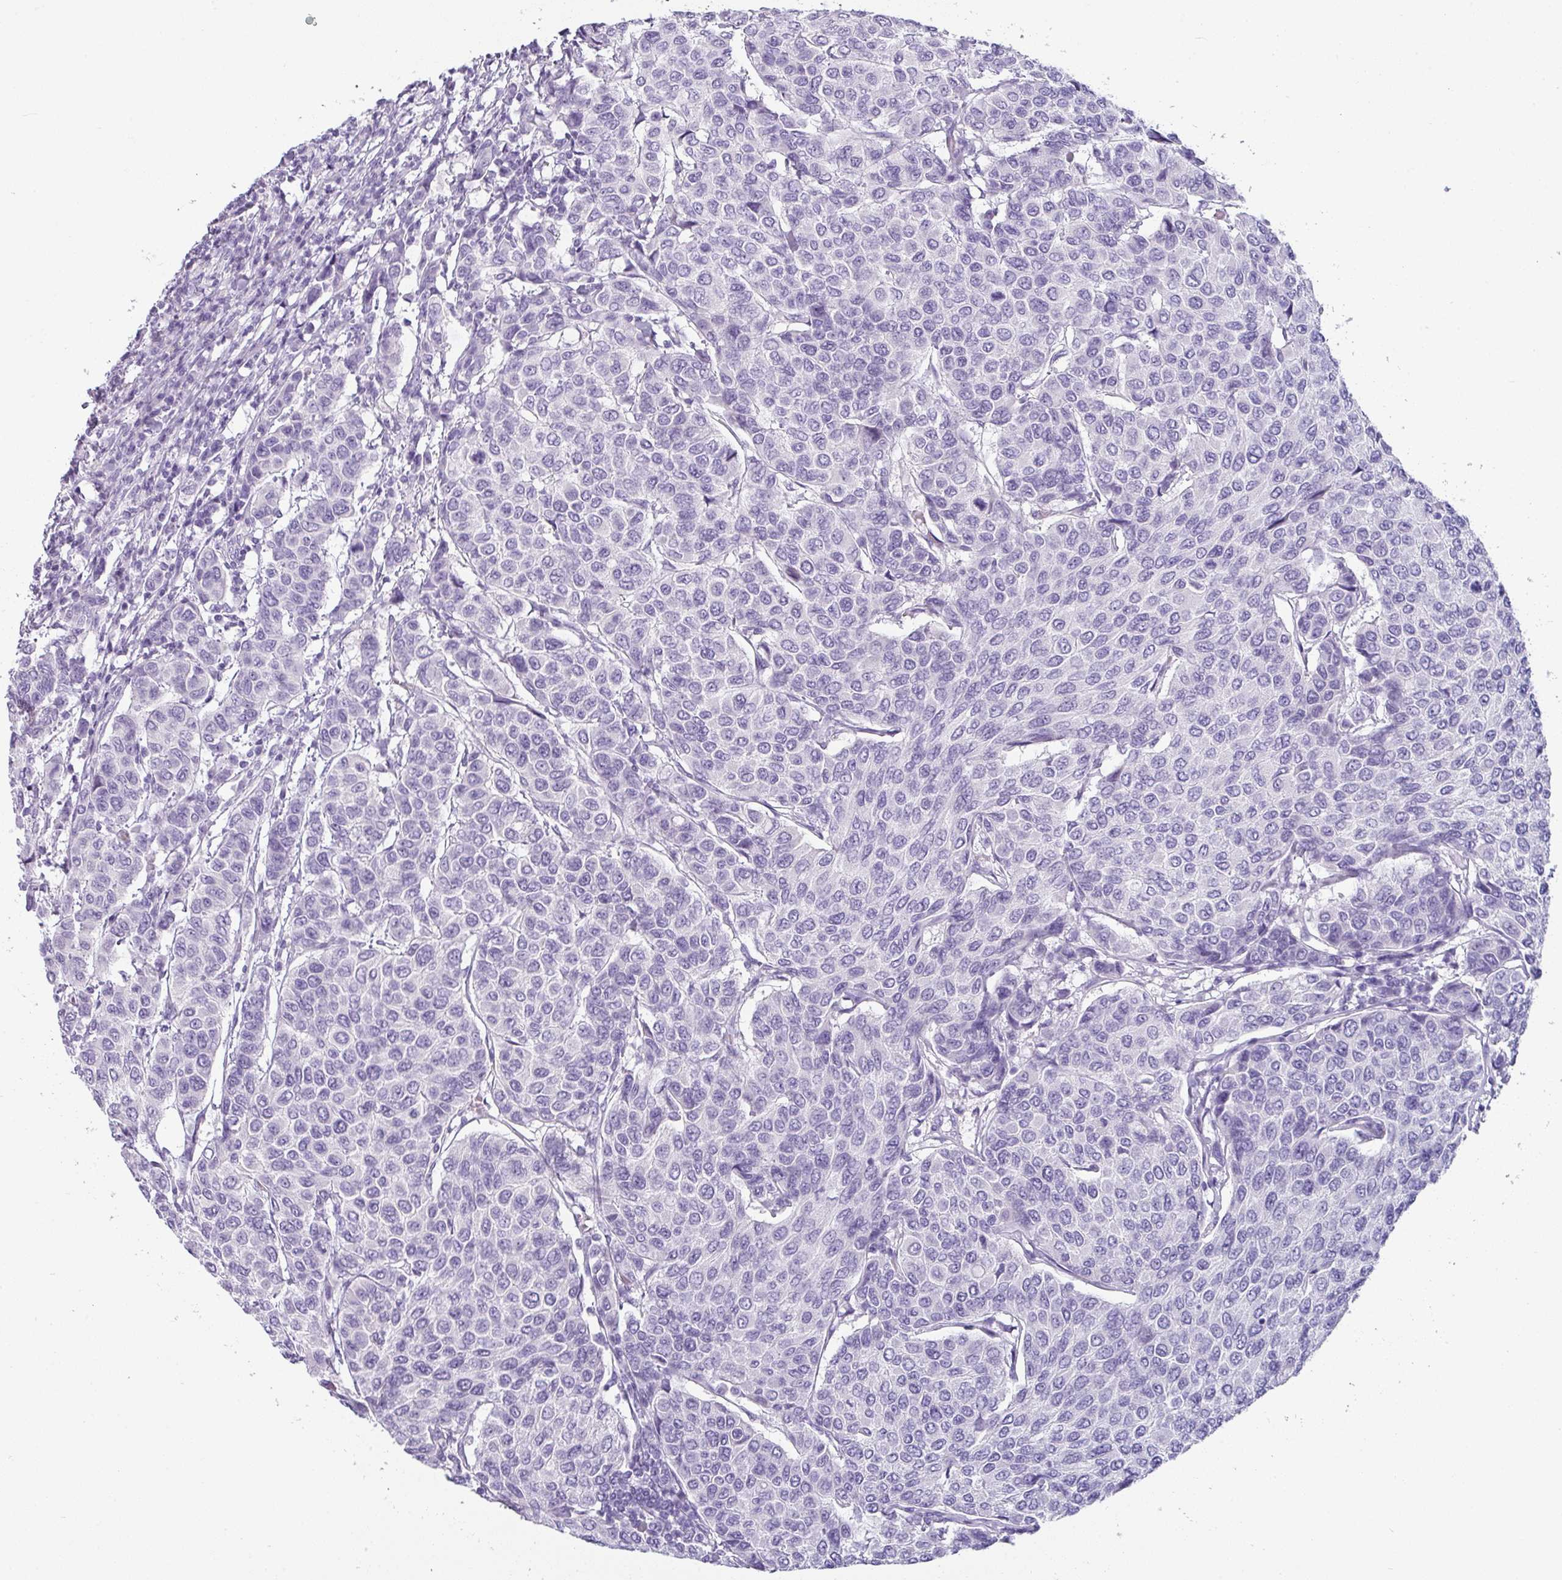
{"staining": {"intensity": "negative", "quantity": "none", "location": "none"}, "tissue": "breast cancer", "cell_type": "Tumor cells", "image_type": "cancer", "snomed": [{"axis": "morphology", "description": "Duct carcinoma"}, {"axis": "topography", "description": "Breast"}], "caption": "A histopathology image of human breast cancer is negative for staining in tumor cells.", "gene": "VCY1B", "patient": {"sex": "female", "age": 55}}